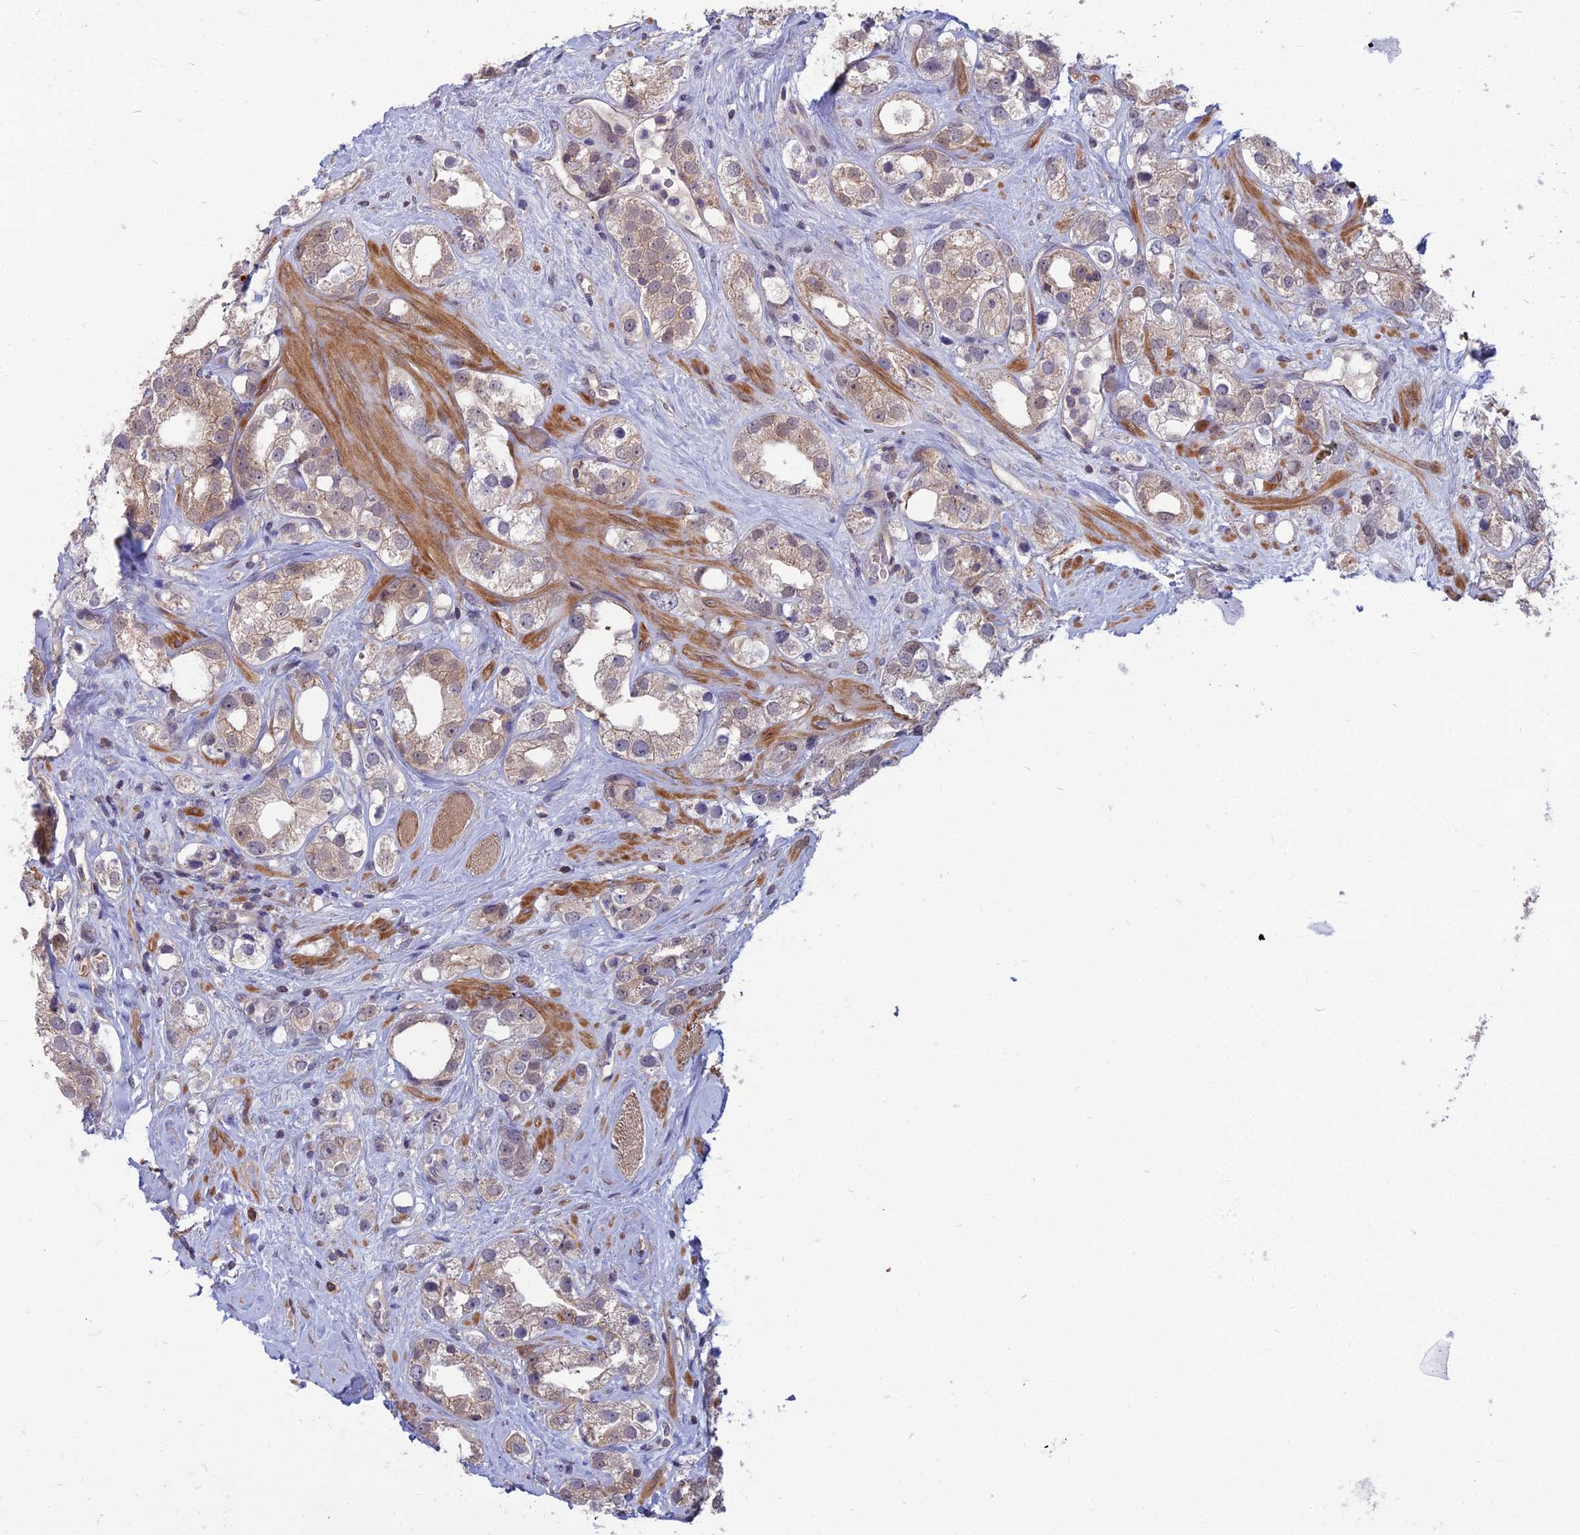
{"staining": {"intensity": "weak", "quantity": ">75%", "location": "cytoplasmic/membranous"}, "tissue": "prostate cancer", "cell_type": "Tumor cells", "image_type": "cancer", "snomed": [{"axis": "morphology", "description": "Adenocarcinoma, NOS"}, {"axis": "topography", "description": "Prostate"}], "caption": "Weak cytoplasmic/membranous expression for a protein is present in about >75% of tumor cells of prostate cancer using immunohistochemistry (IHC).", "gene": "OPA3", "patient": {"sex": "male", "age": 79}}